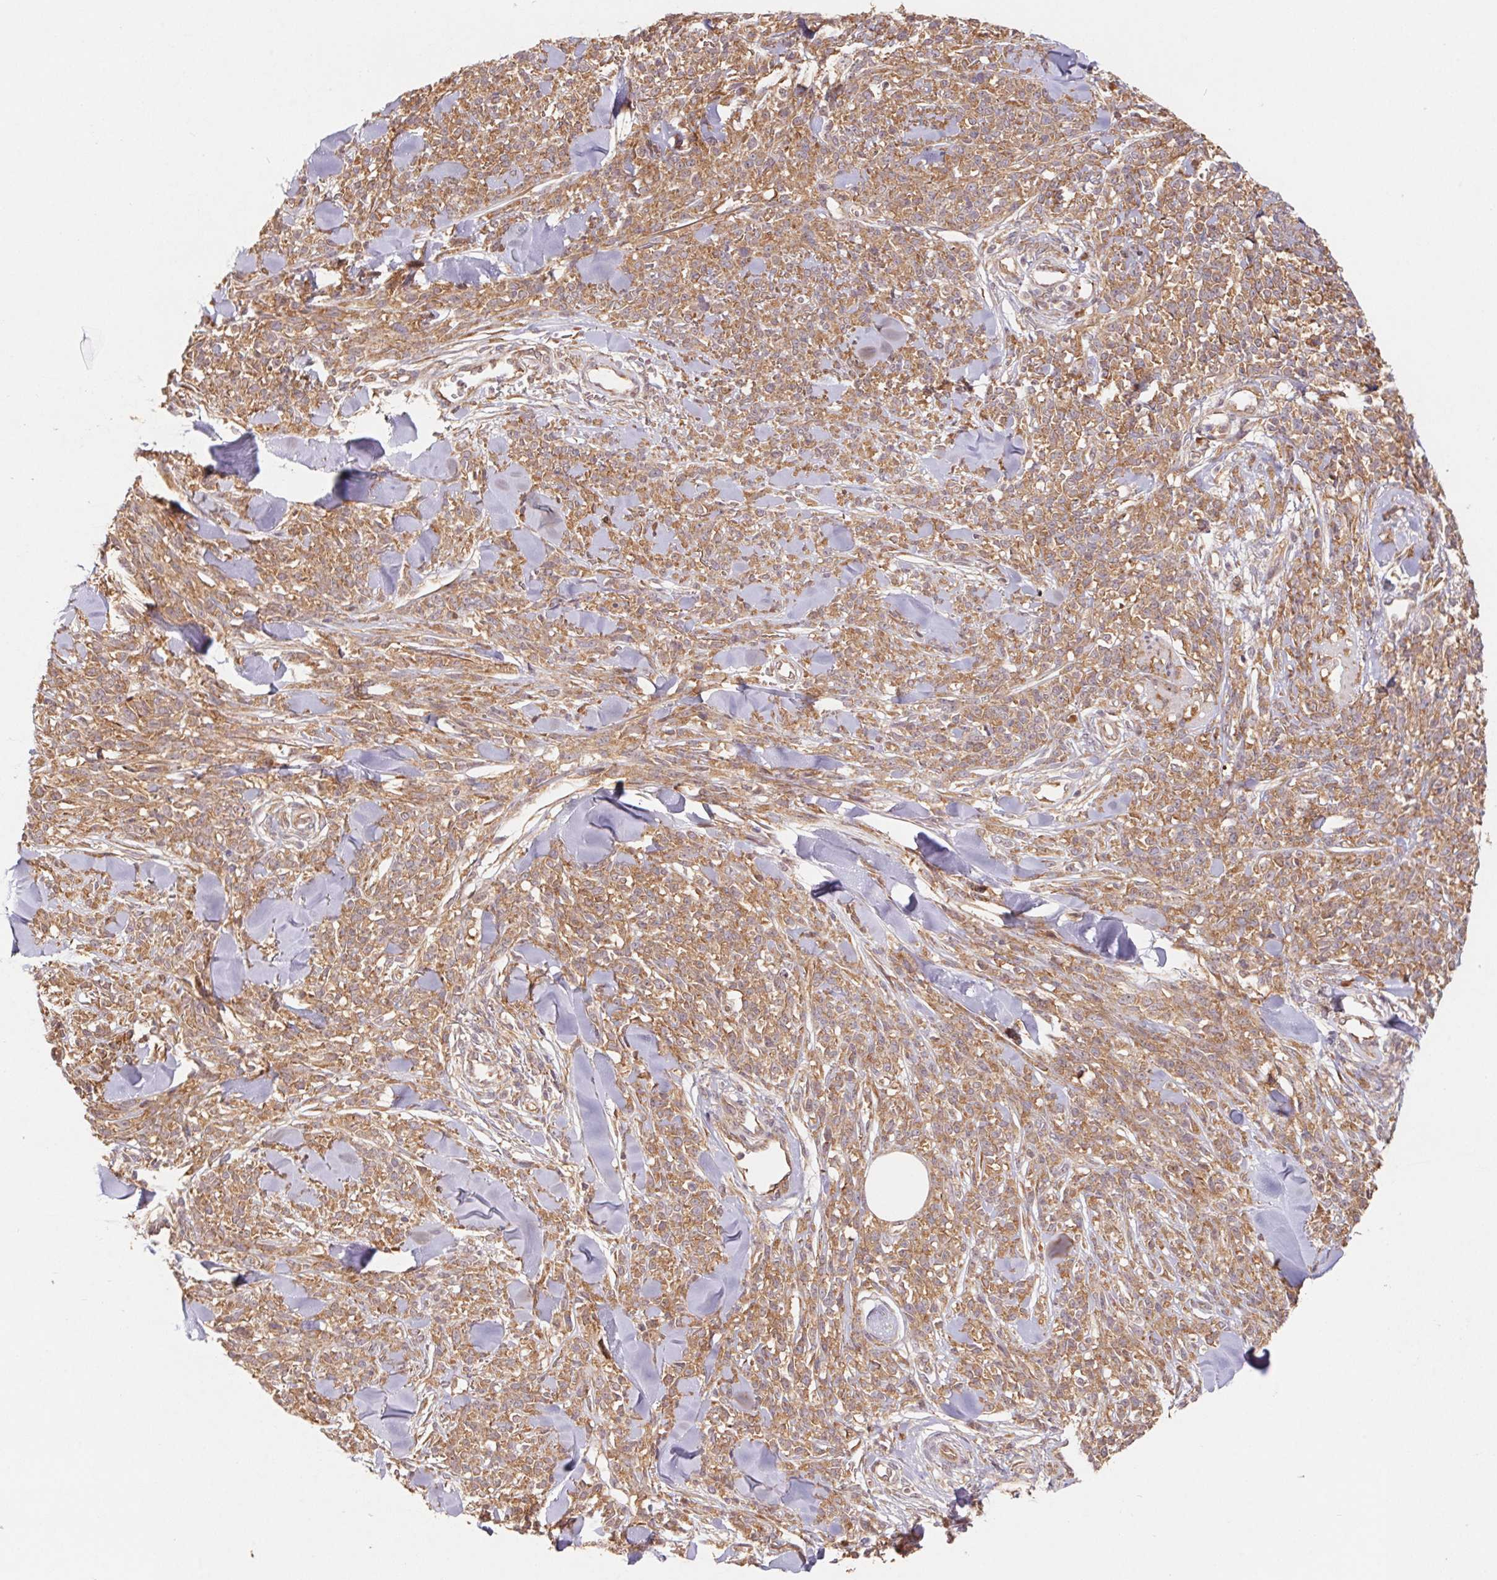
{"staining": {"intensity": "moderate", "quantity": ">75%", "location": "cytoplasmic/membranous"}, "tissue": "melanoma", "cell_type": "Tumor cells", "image_type": "cancer", "snomed": [{"axis": "morphology", "description": "Malignant melanoma, NOS"}, {"axis": "topography", "description": "Skin"}, {"axis": "topography", "description": "Skin of trunk"}], "caption": "Immunohistochemistry (IHC) image of malignant melanoma stained for a protein (brown), which demonstrates medium levels of moderate cytoplasmic/membranous expression in approximately >75% of tumor cells.", "gene": "RPL27A", "patient": {"sex": "male", "age": 74}}